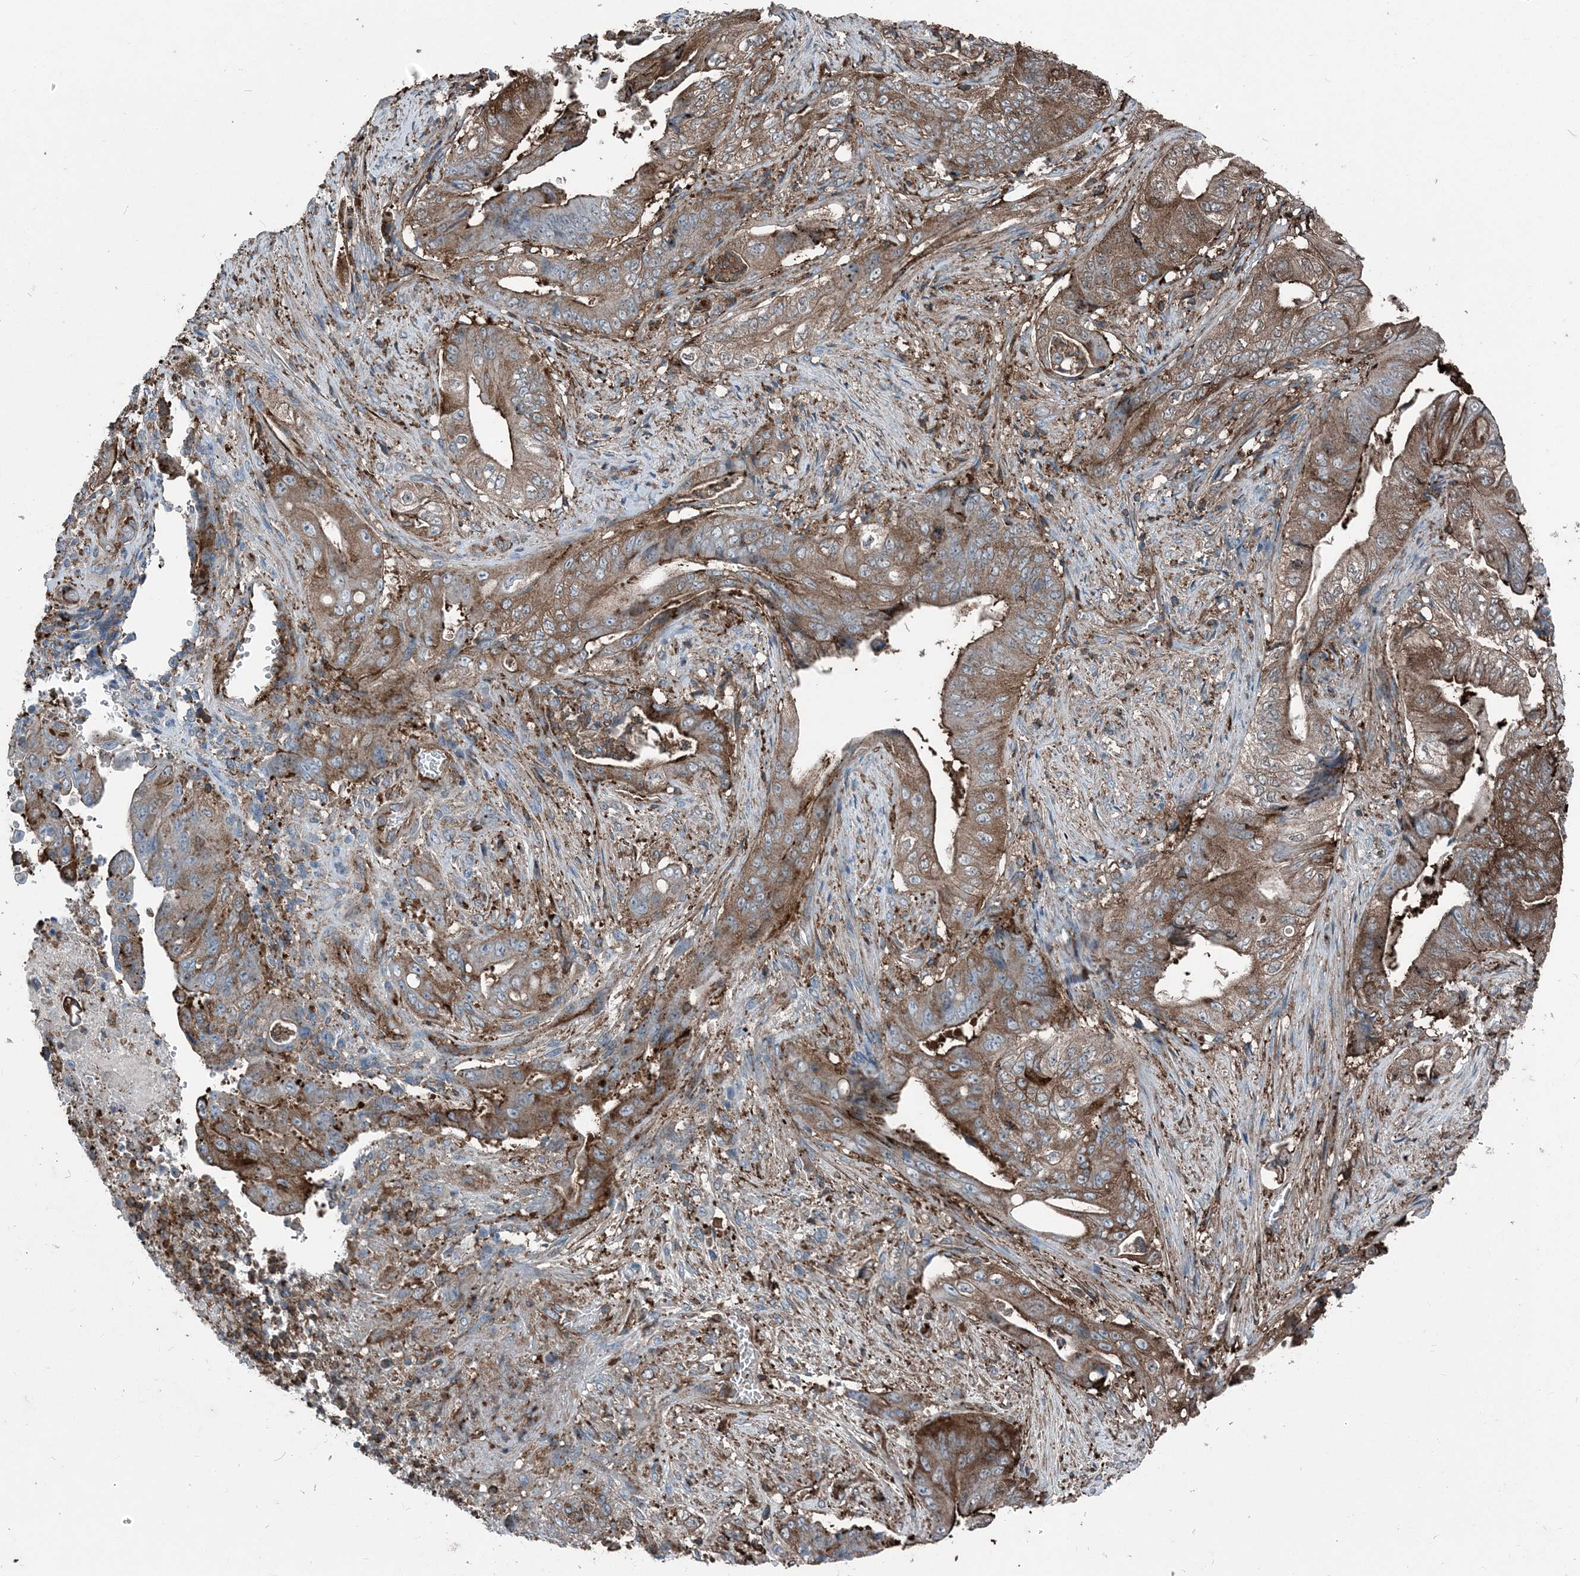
{"staining": {"intensity": "strong", "quantity": ">75%", "location": "cytoplasmic/membranous"}, "tissue": "stomach cancer", "cell_type": "Tumor cells", "image_type": "cancer", "snomed": [{"axis": "morphology", "description": "Adenocarcinoma, NOS"}, {"axis": "topography", "description": "Stomach"}], "caption": "Human stomach cancer (adenocarcinoma) stained for a protein (brown) exhibits strong cytoplasmic/membranous positive positivity in about >75% of tumor cells.", "gene": "CFL1", "patient": {"sex": "female", "age": 73}}